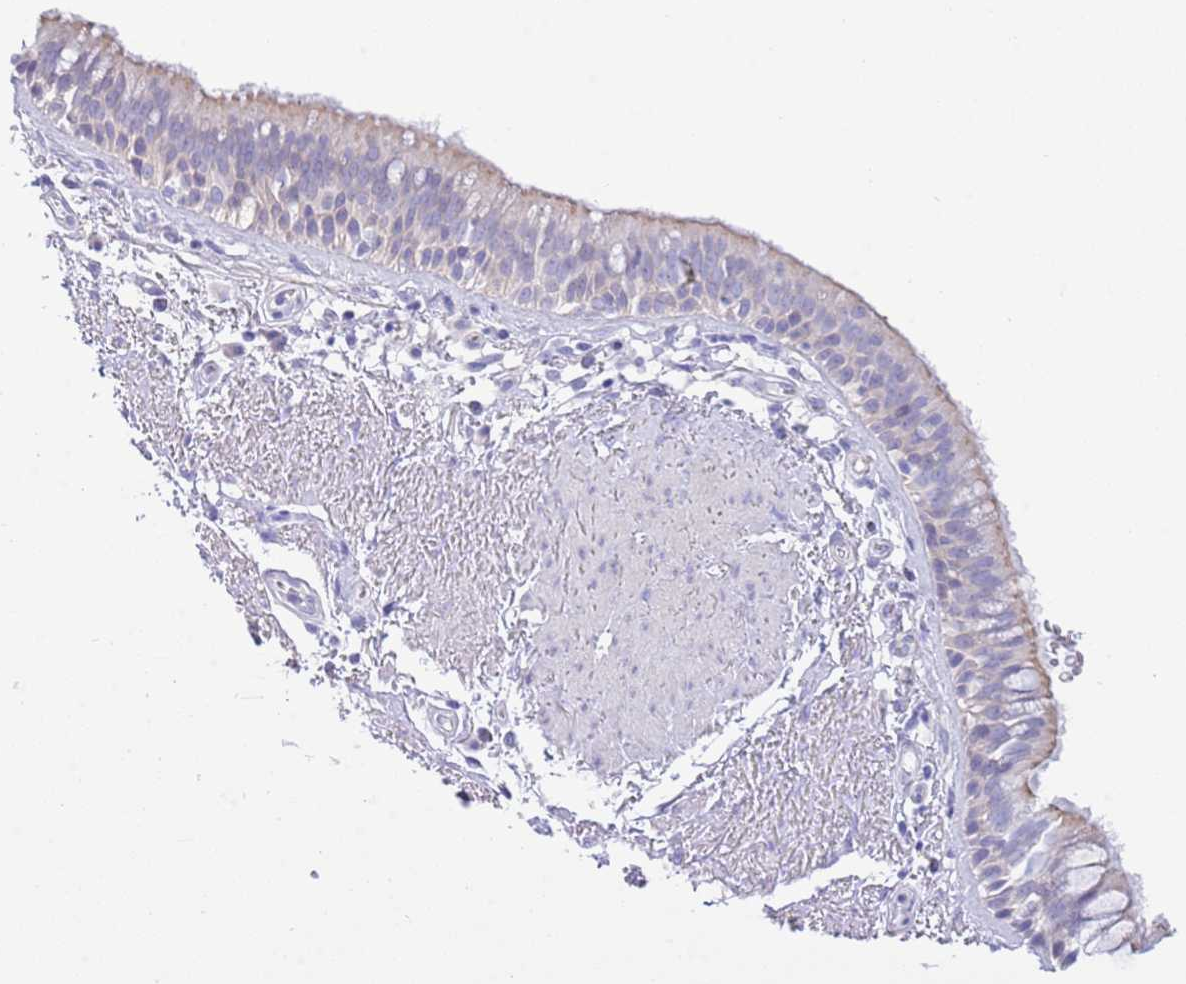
{"staining": {"intensity": "weak", "quantity": "25%-75%", "location": "cytoplasmic/membranous"}, "tissue": "bronchus", "cell_type": "Respiratory epithelial cells", "image_type": "normal", "snomed": [{"axis": "morphology", "description": "Normal tissue, NOS"}, {"axis": "morphology", "description": "Neoplasm, uncertain whether benign or malignant"}, {"axis": "topography", "description": "Bronchus"}, {"axis": "topography", "description": "Lung"}], "caption": "An immunohistochemistry micrograph of unremarkable tissue is shown. Protein staining in brown shows weak cytoplasmic/membranous positivity in bronchus within respiratory epithelial cells.", "gene": "ACR", "patient": {"sex": "male", "age": 55}}